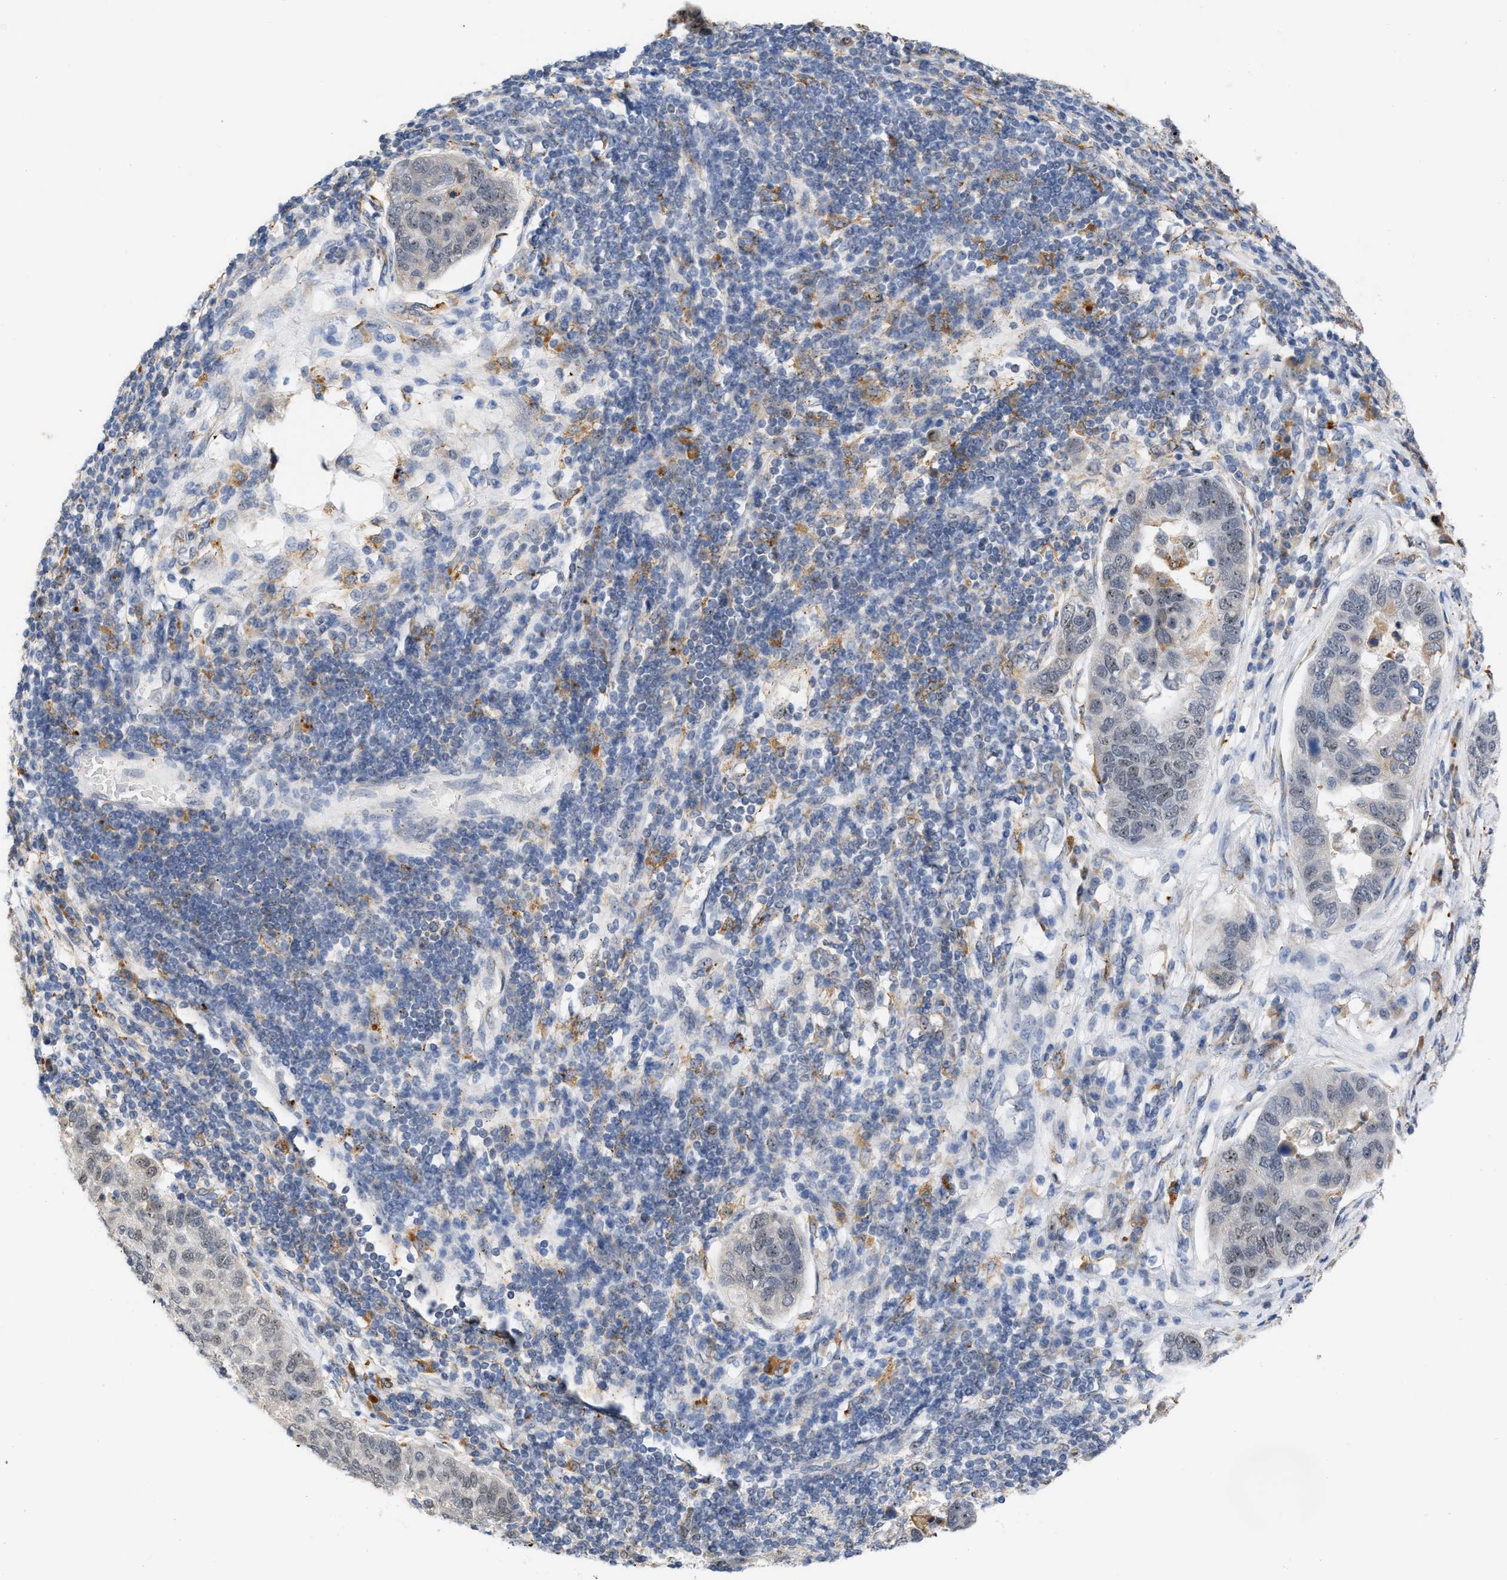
{"staining": {"intensity": "weak", "quantity": "25%-75%", "location": "nuclear"}, "tissue": "pancreatic cancer", "cell_type": "Tumor cells", "image_type": "cancer", "snomed": [{"axis": "morphology", "description": "Adenocarcinoma, NOS"}, {"axis": "topography", "description": "Pancreas"}], "caption": "This histopathology image shows immunohistochemistry (IHC) staining of pancreatic cancer, with low weak nuclear expression in about 25%-75% of tumor cells.", "gene": "ELAC2", "patient": {"sex": "female", "age": 61}}